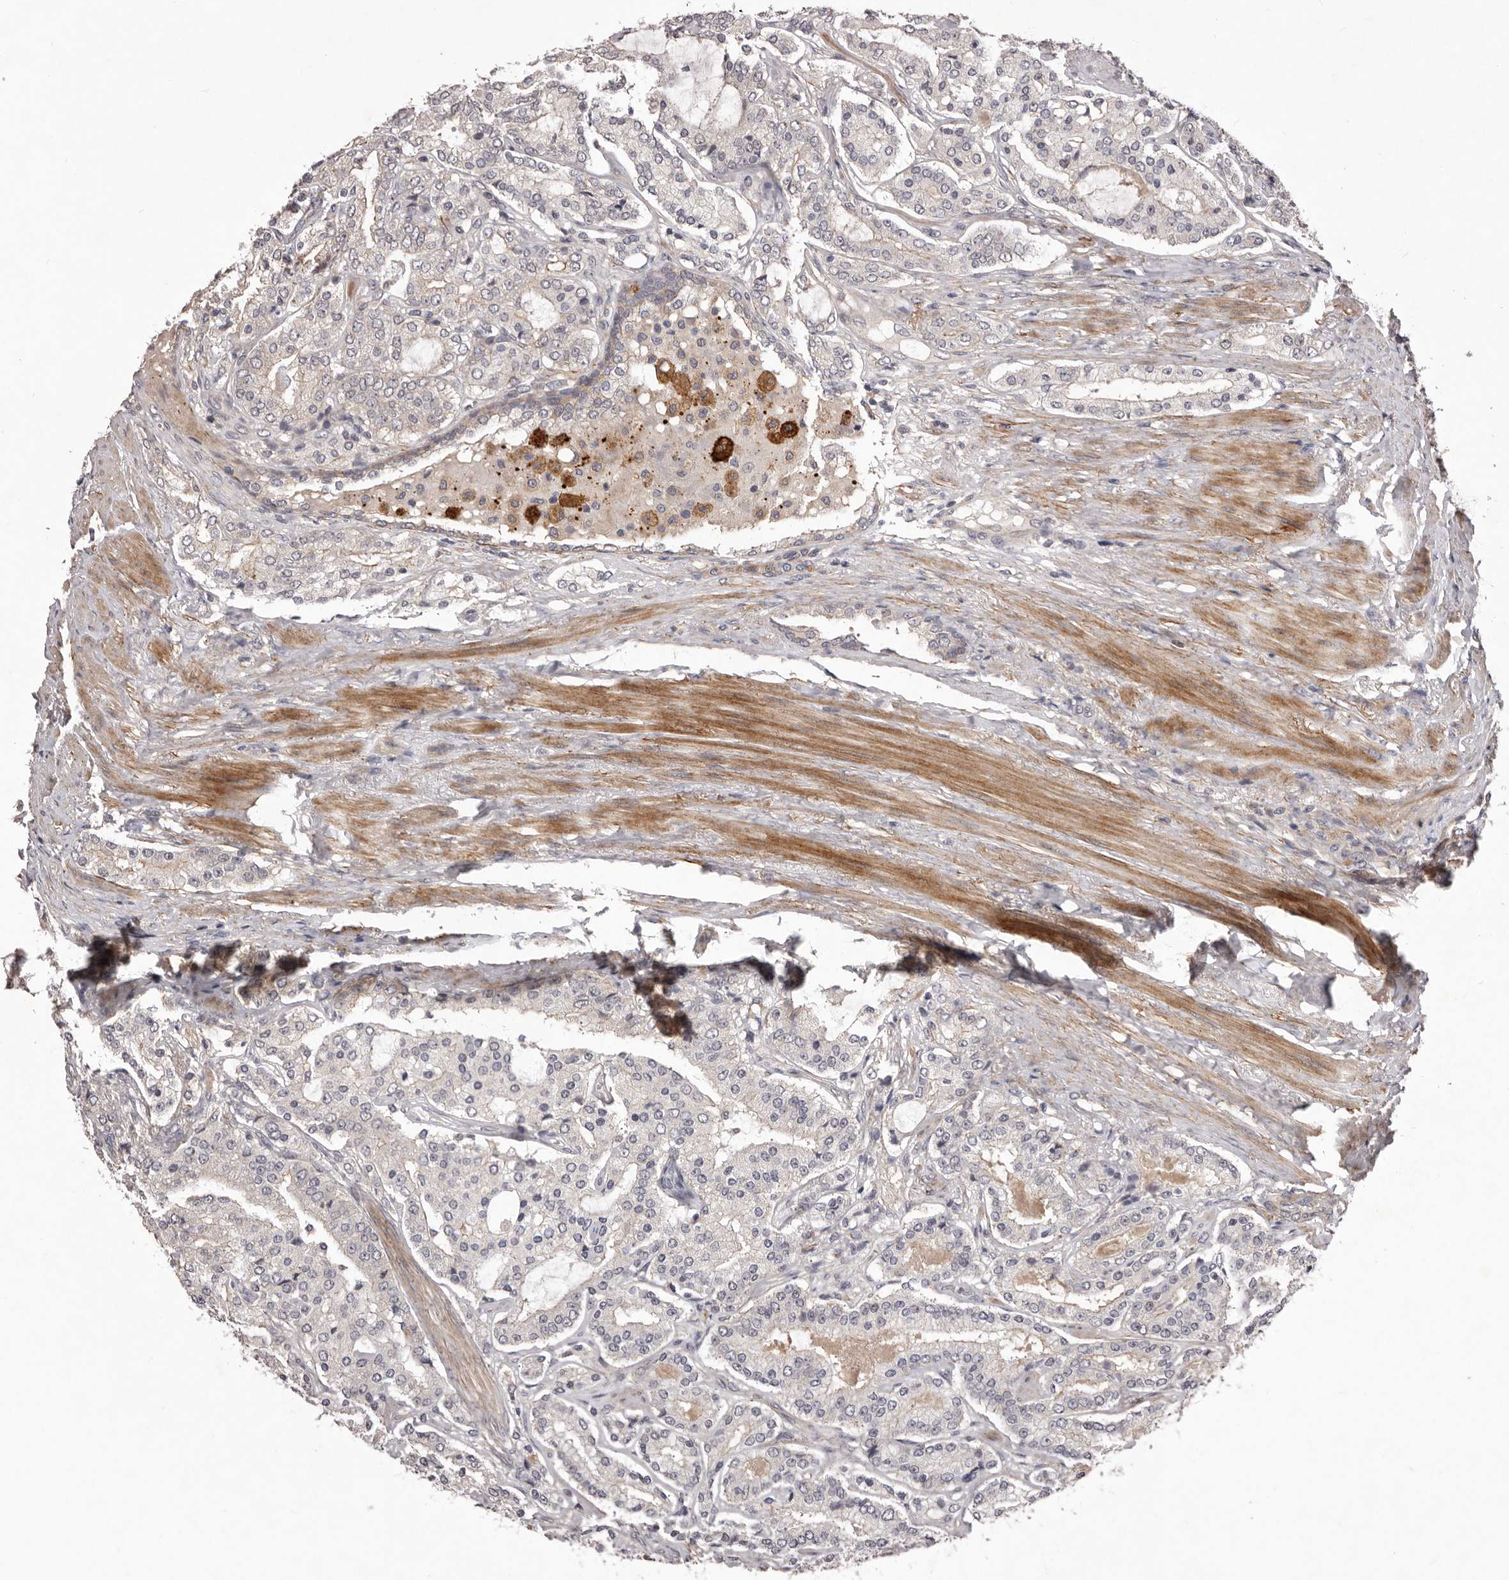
{"staining": {"intensity": "negative", "quantity": "none", "location": "none"}, "tissue": "prostate cancer", "cell_type": "Tumor cells", "image_type": "cancer", "snomed": [{"axis": "morphology", "description": "Adenocarcinoma, Medium grade"}, {"axis": "topography", "description": "Prostate"}], "caption": "High magnification brightfield microscopy of prostate adenocarcinoma (medium-grade) stained with DAB (3,3'-diaminobenzidine) (brown) and counterstained with hematoxylin (blue): tumor cells show no significant positivity. The staining was performed using DAB to visualize the protein expression in brown, while the nuclei were stained in blue with hematoxylin (Magnification: 20x).", "gene": "HBS1L", "patient": {"sex": "male", "age": 72}}